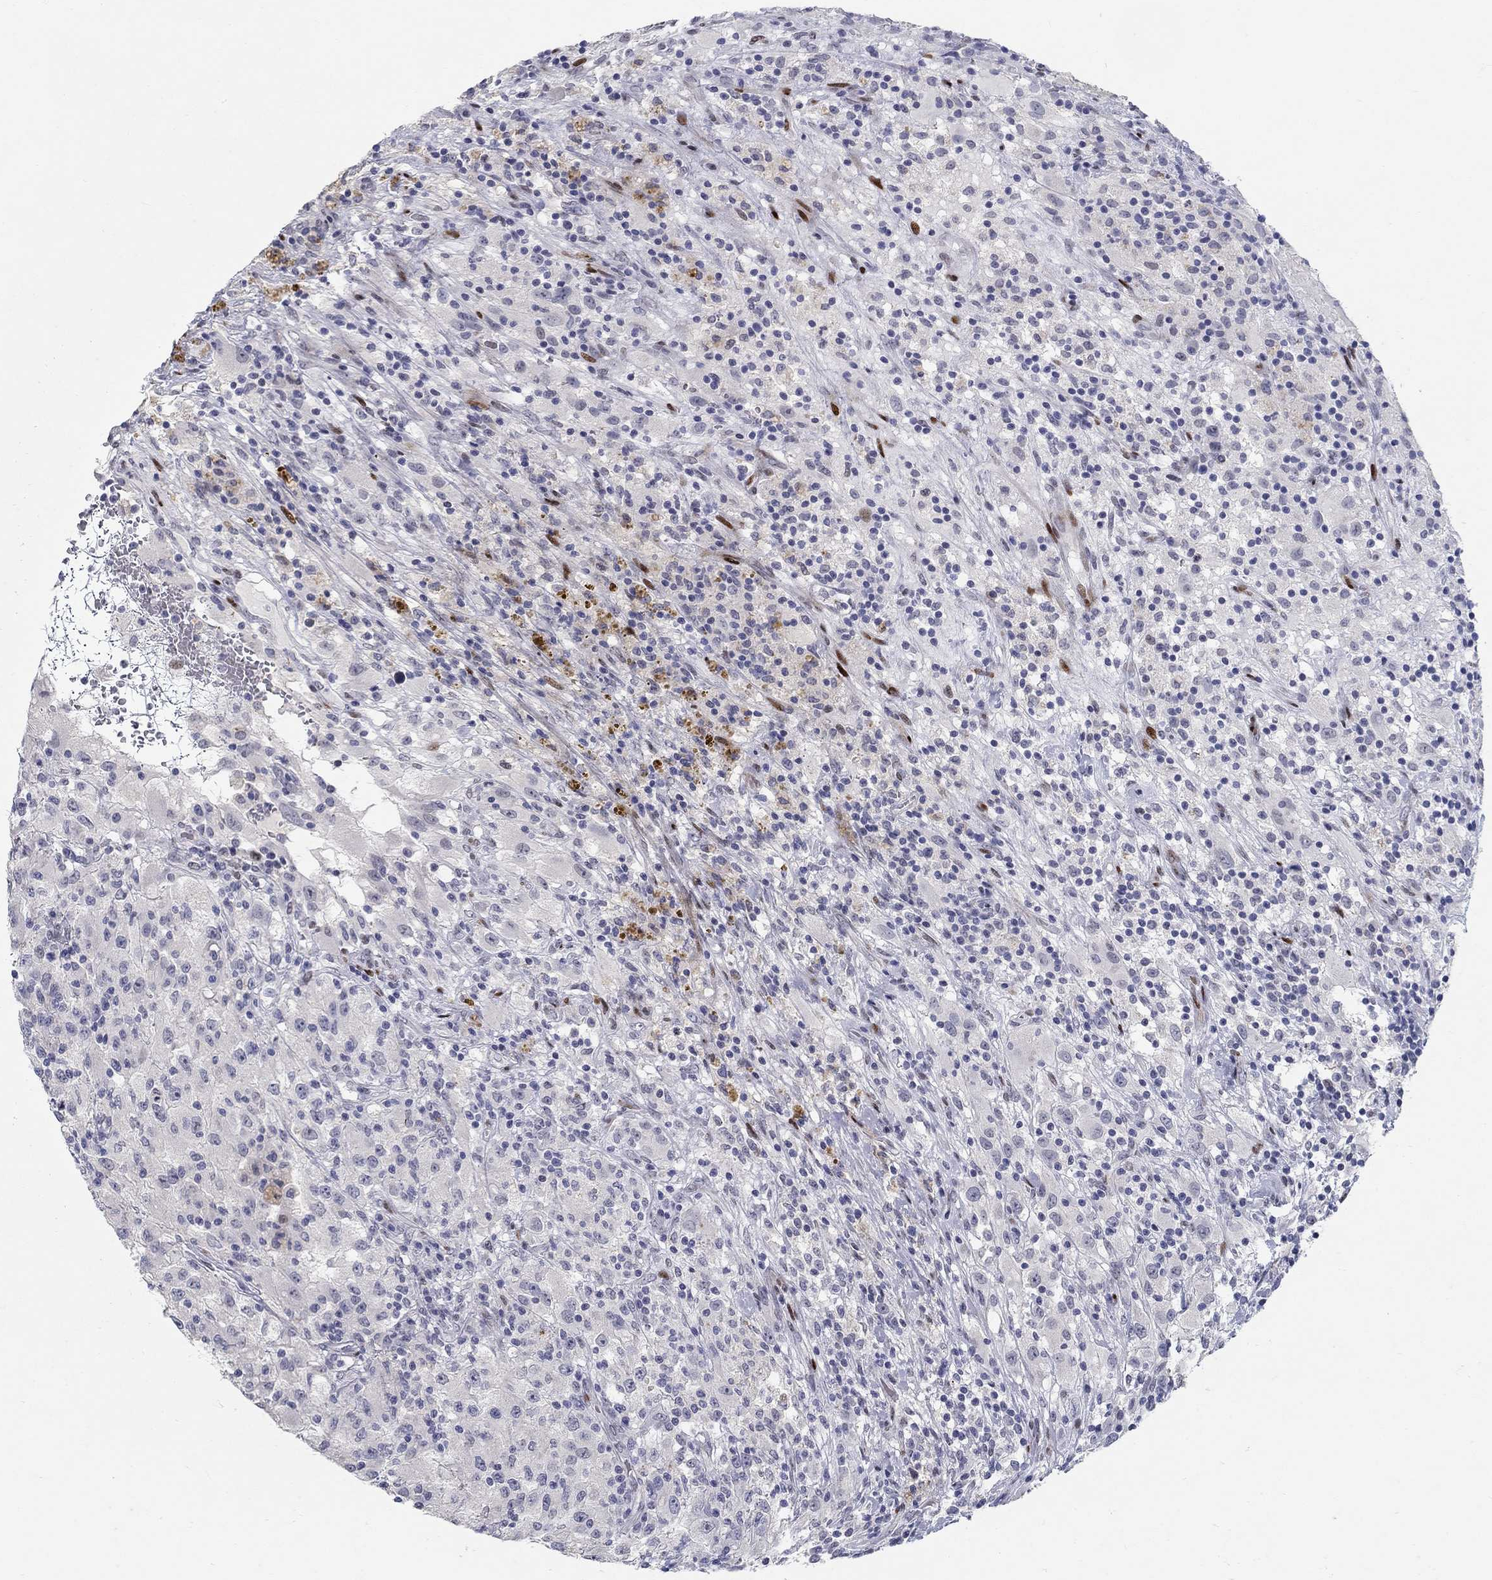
{"staining": {"intensity": "negative", "quantity": "none", "location": "none"}, "tissue": "renal cancer", "cell_type": "Tumor cells", "image_type": "cancer", "snomed": [{"axis": "morphology", "description": "Adenocarcinoma, NOS"}, {"axis": "topography", "description": "Kidney"}], "caption": "Immunohistochemical staining of human renal cancer reveals no significant staining in tumor cells. Brightfield microscopy of immunohistochemistry stained with DAB (brown) and hematoxylin (blue), captured at high magnification.", "gene": "RAPGEF5", "patient": {"sex": "female", "age": 67}}